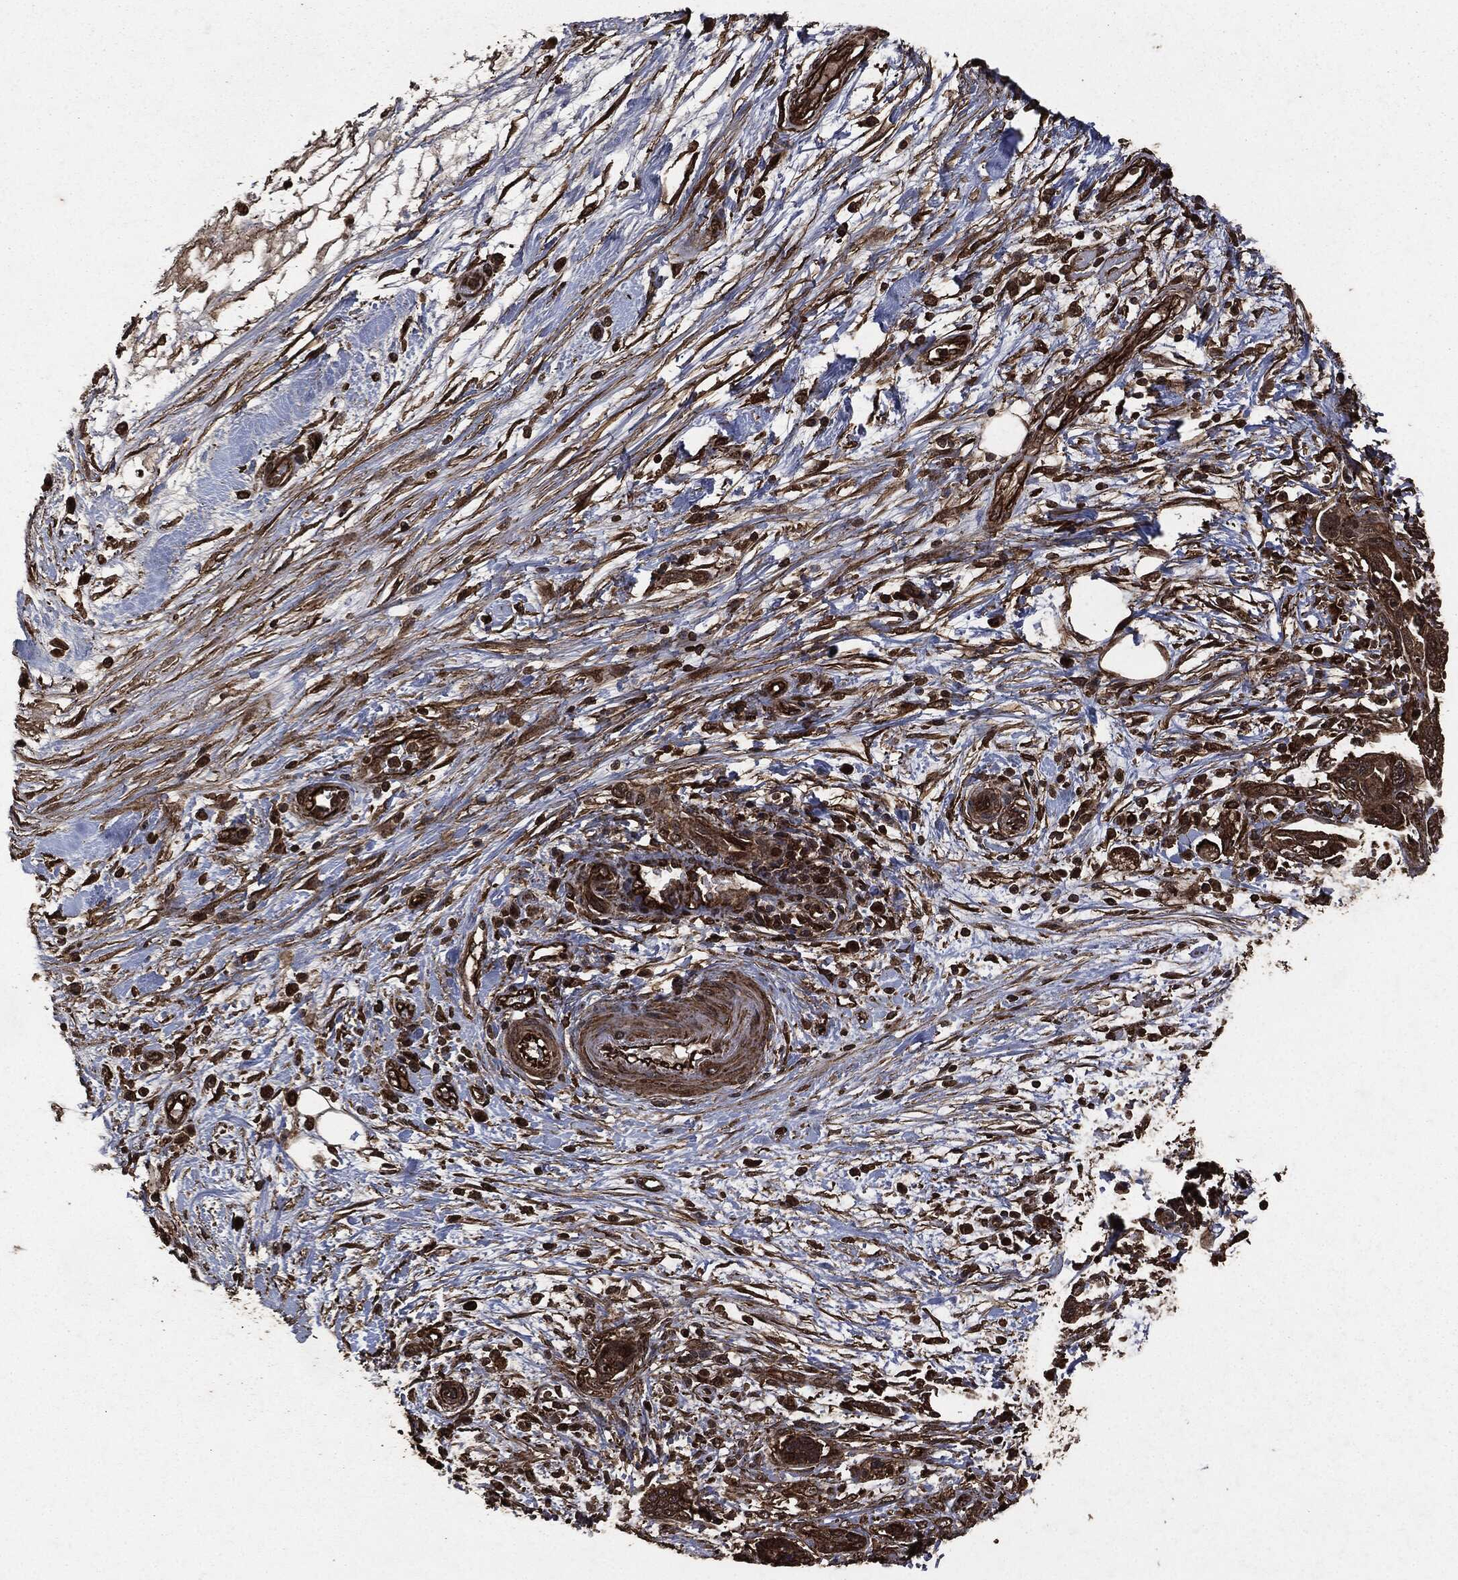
{"staining": {"intensity": "strong", "quantity": ">75%", "location": "cytoplasmic/membranous"}, "tissue": "pancreatic cancer", "cell_type": "Tumor cells", "image_type": "cancer", "snomed": [{"axis": "morphology", "description": "Adenocarcinoma, NOS"}, {"axis": "topography", "description": "Pancreas"}], "caption": "Protein expression by immunohistochemistry (IHC) reveals strong cytoplasmic/membranous staining in about >75% of tumor cells in adenocarcinoma (pancreatic). The staining is performed using DAB (3,3'-diaminobenzidine) brown chromogen to label protein expression. The nuclei are counter-stained blue using hematoxylin.", "gene": "HRAS", "patient": {"sex": "female", "age": 73}}